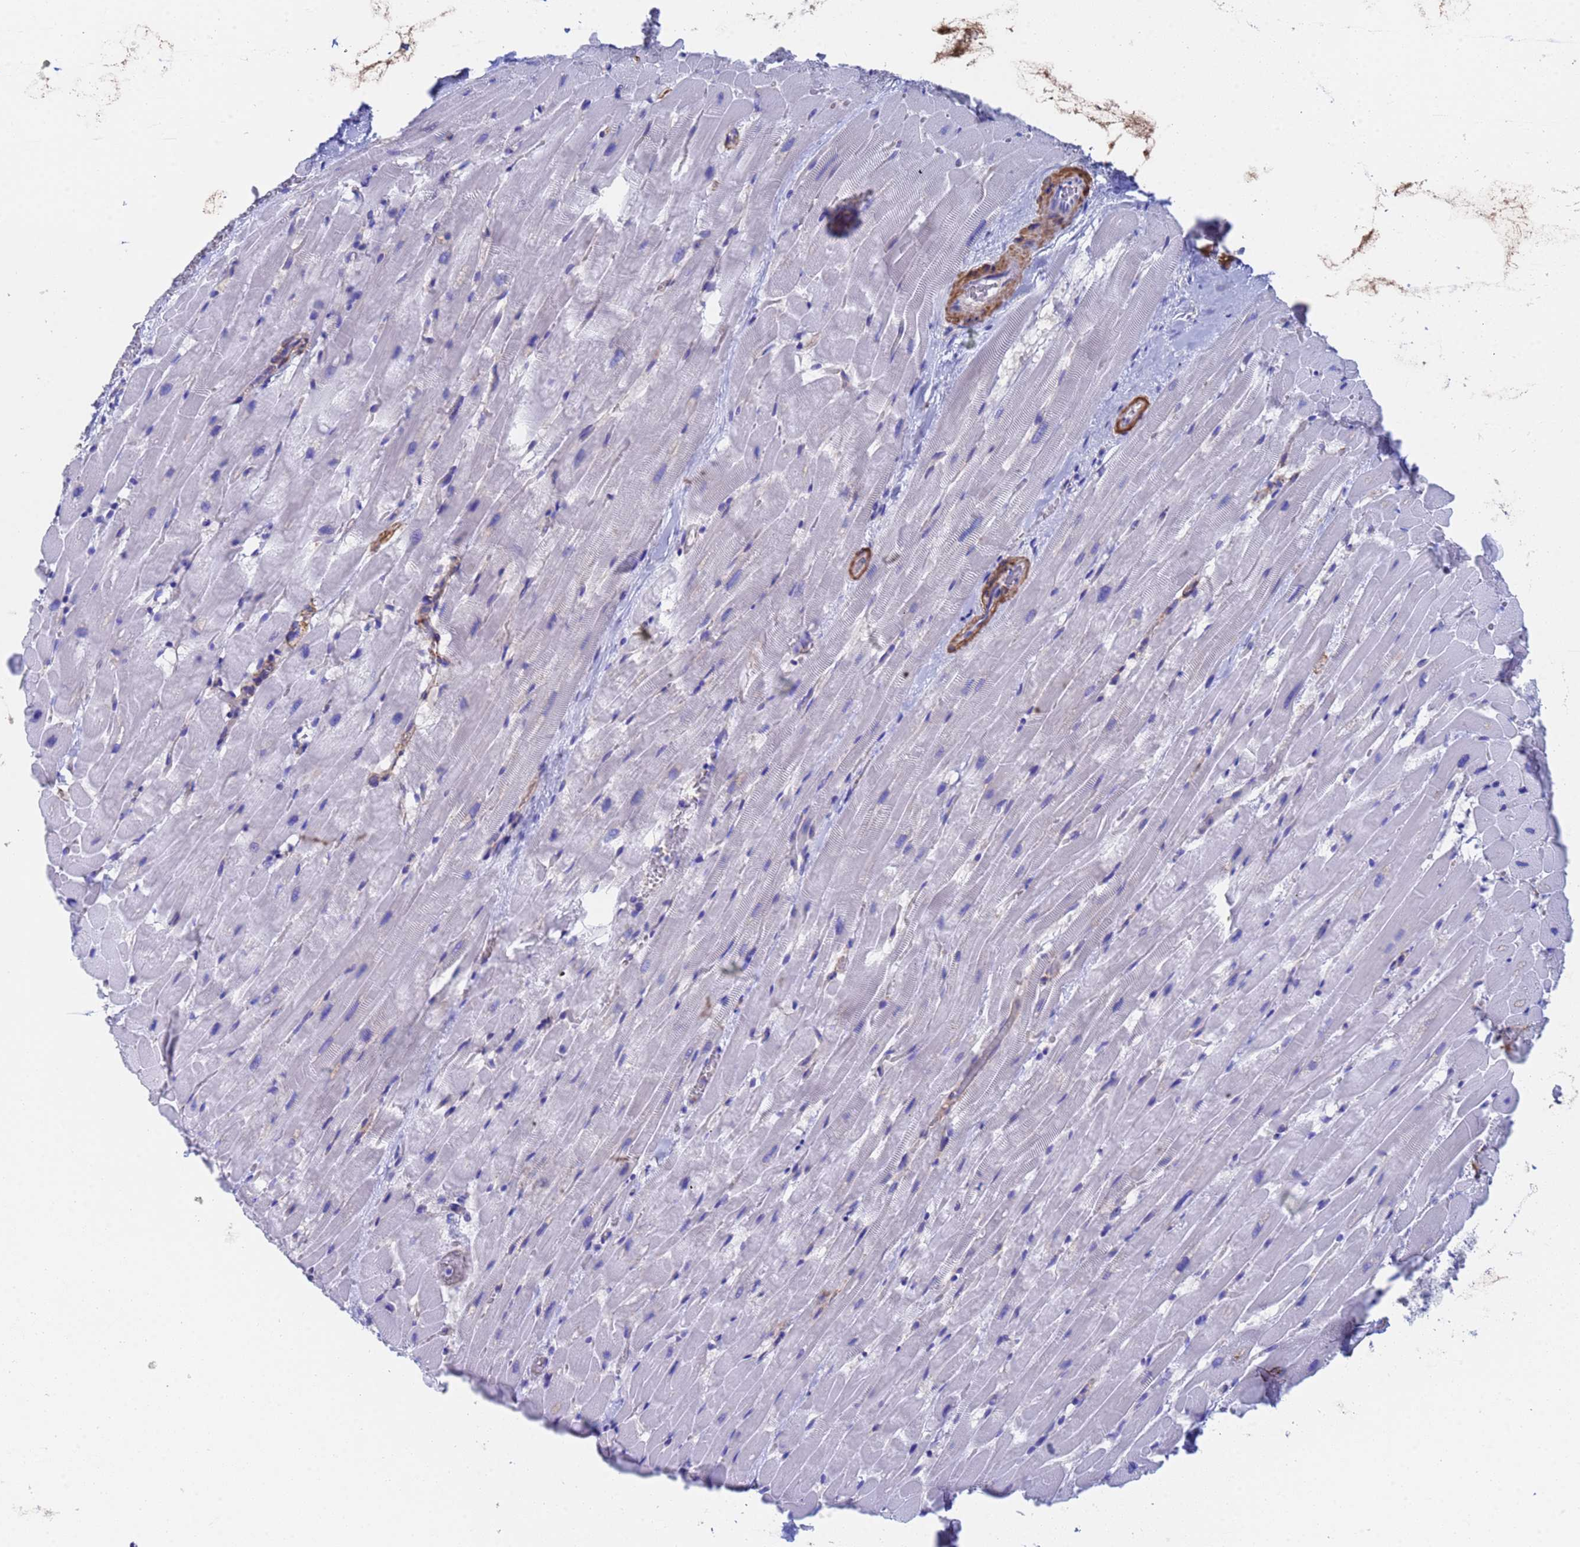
{"staining": {"intensity": "negative", "quantity": "none", "location": "none"}, "tissue": "heart muscle", "cell_type": "Cardiomyocytes", "image_type": "normal", "snomed": [{"axis": "morphology", "description": "Normal tissue, NOS"}, {"axis": "topography", "description": "Heart"}], "caption": "A high-resolution histopathology image shows immunohistochemistry staining of unremarkable heart muscle, which displays no significant staining in cardiomyocytes.", "gene": "CST1", "patient": {"sex": "male", "age": 37}}